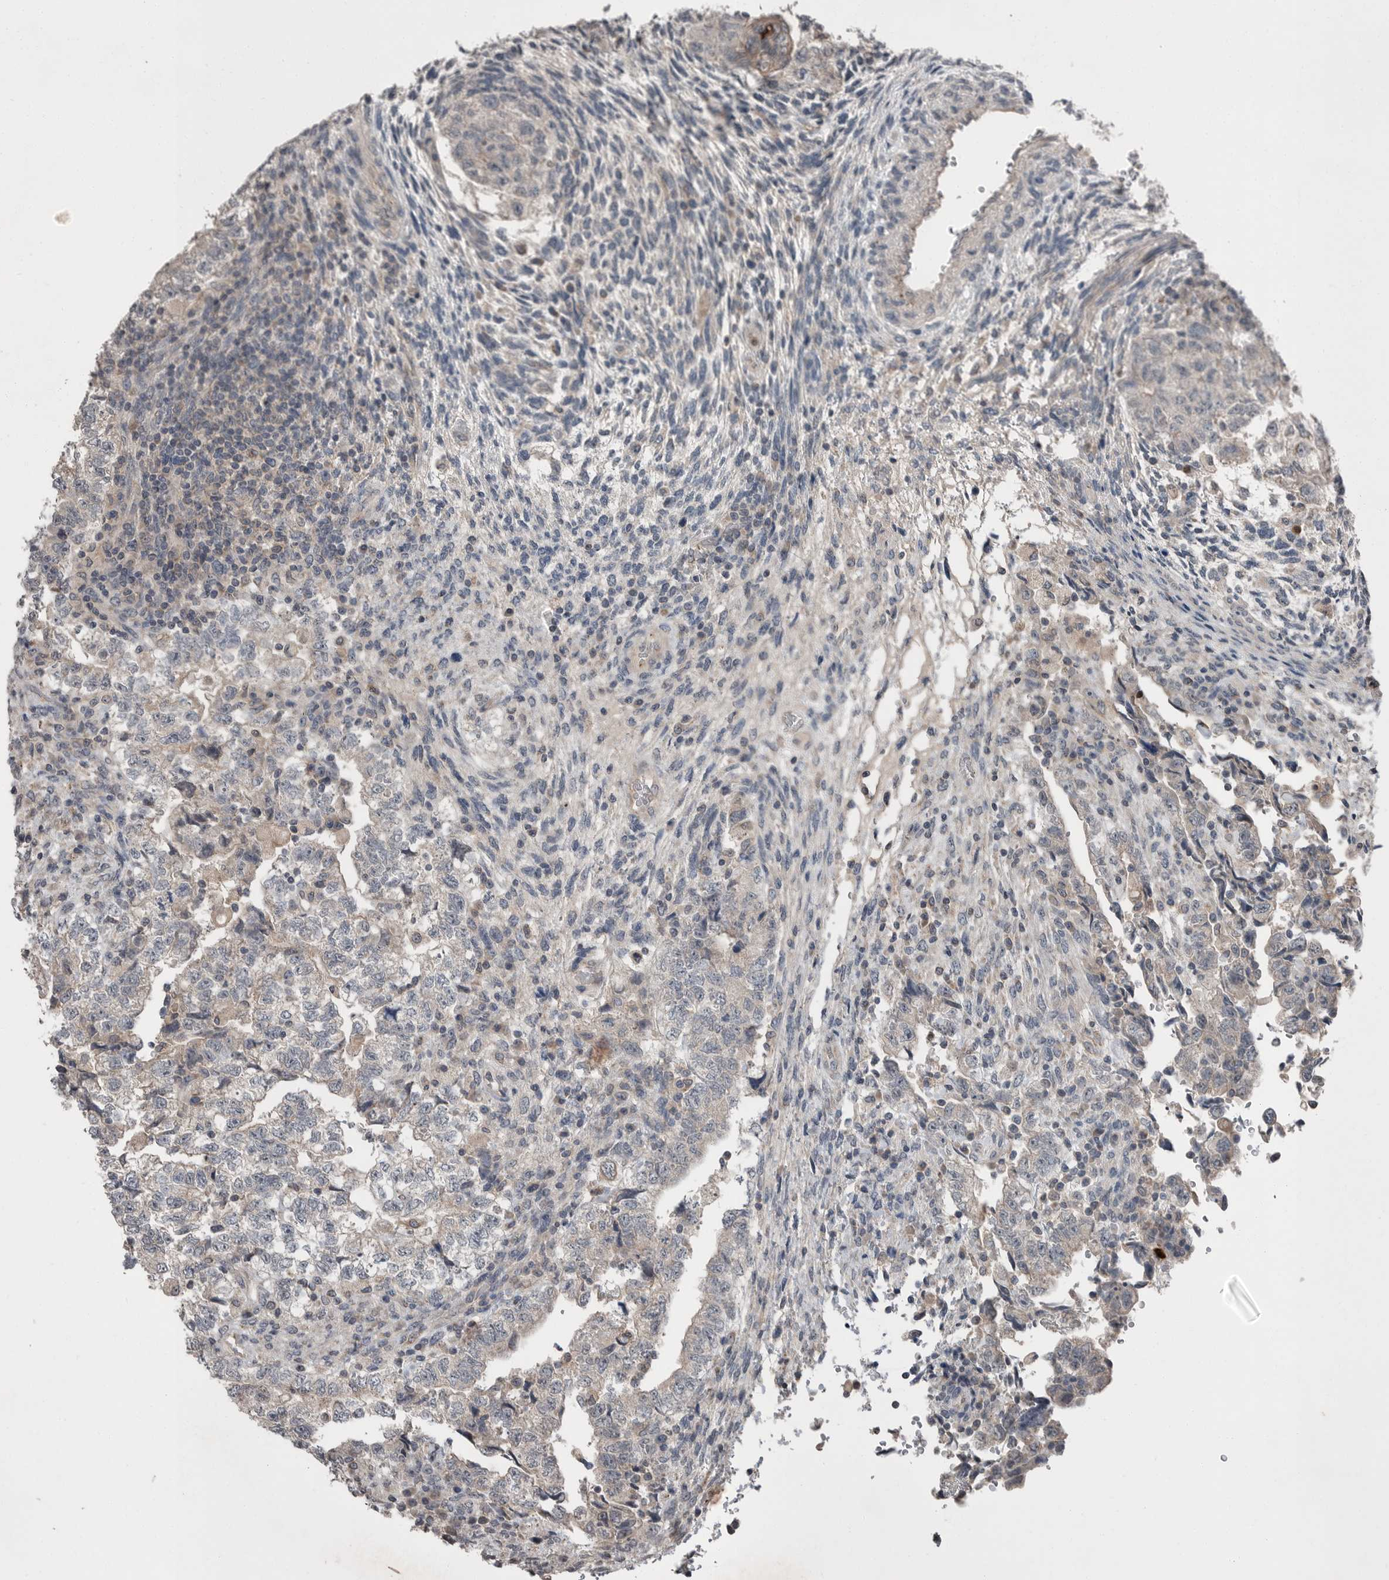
{"staining": {"intensity": "weak", "quantity": "<25%", "location": "cytoplasmic/membranous"}, "tissue": "testis cancer", "cell_type": "Tumor cells", "image_type": "cancer", "snomed": [{"axis": "morphology", "description": "Normal tissue, NOS"}, {"axis": "morphology", "description": "Carcinoma, Embryonal, NOS"}, {"axis": "topography", "description": "Testis"}], "caption": "Tumor cells are negative for protein expression in human testis embryonal carcinoma.", "gene": "SCP2", "patient": {"sex": "male", "age": 36}}